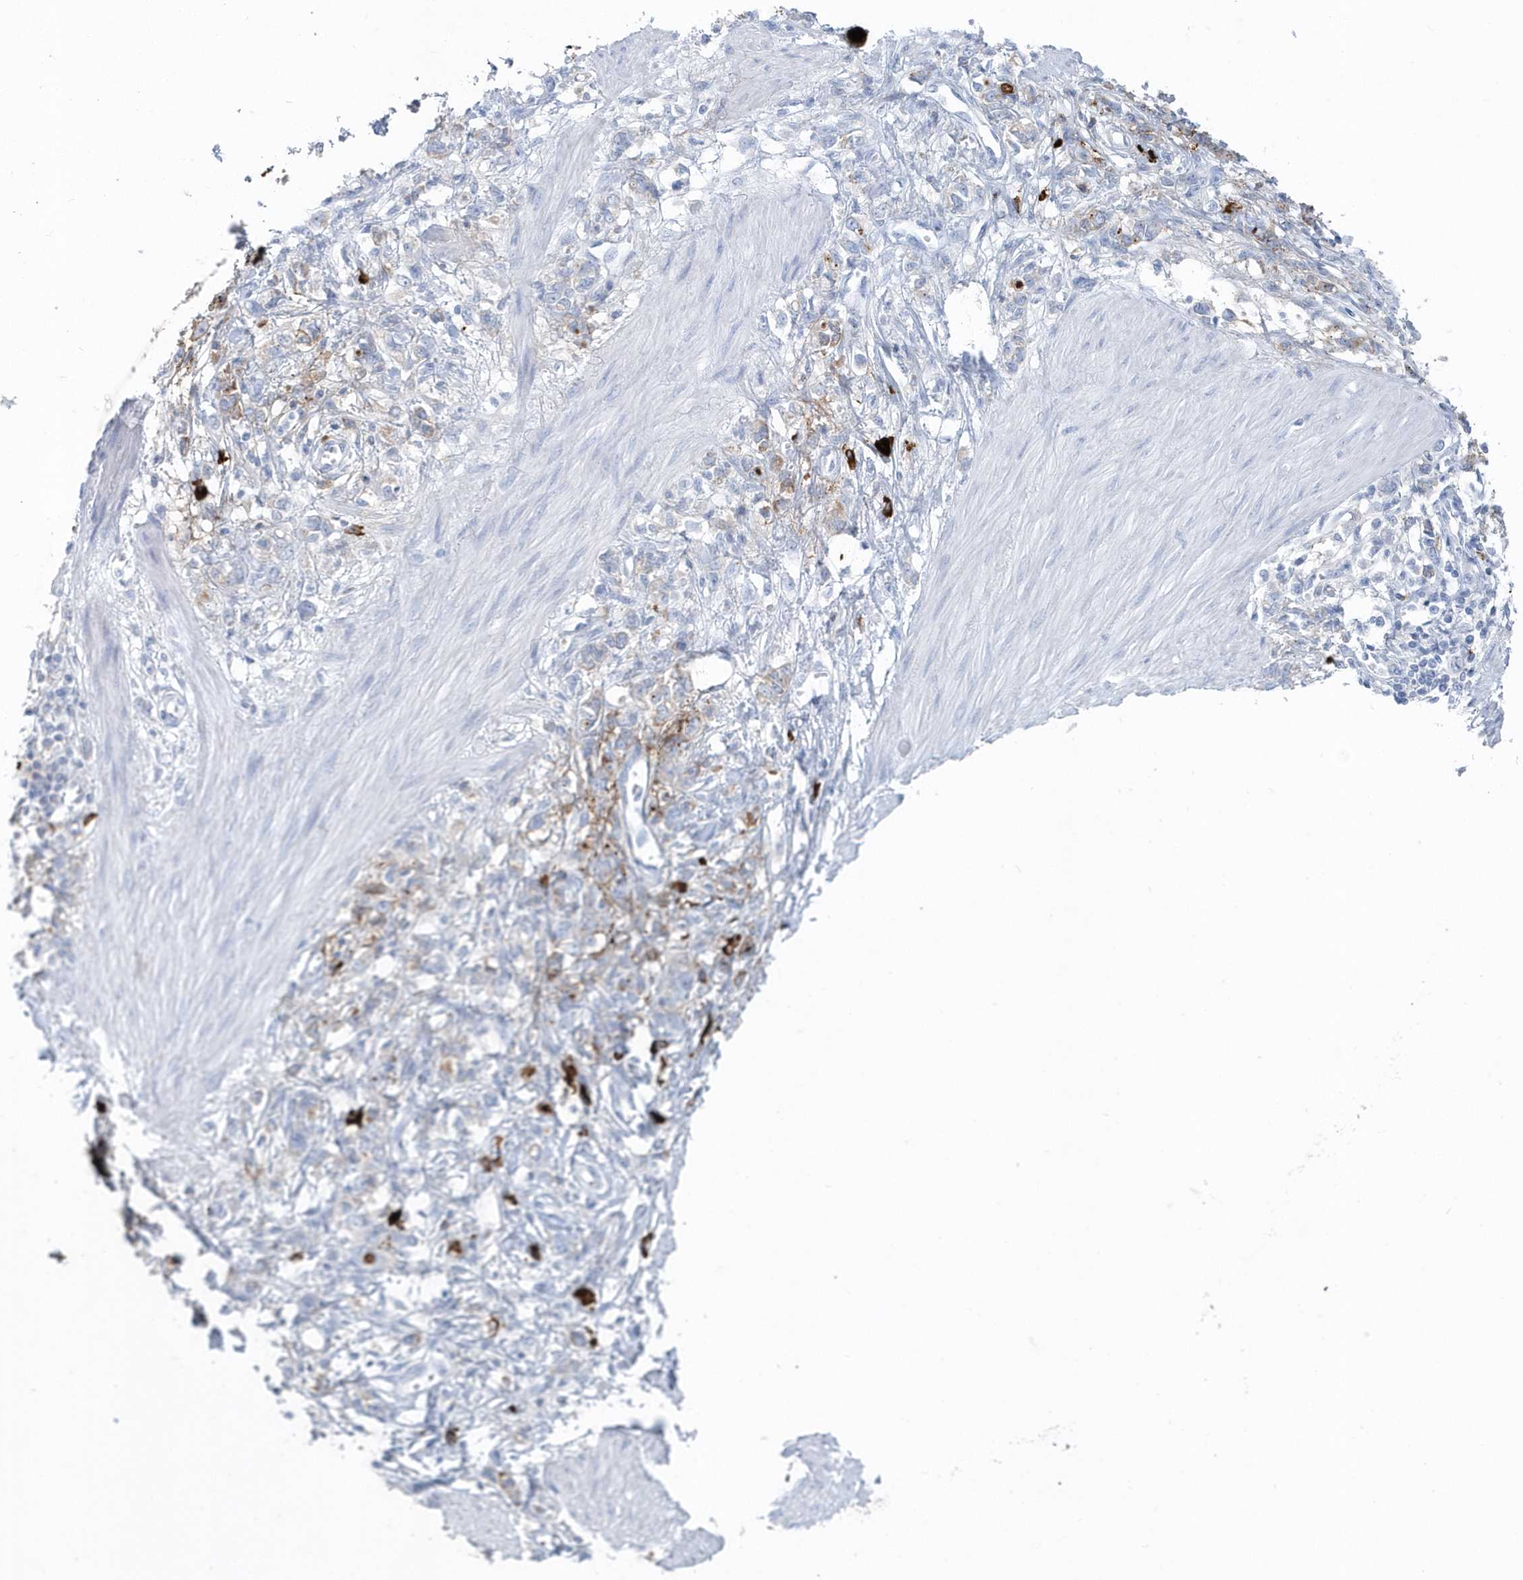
{"staining": {"intensity": "weak", "quantity": "<25%", "location": "cytoplasmic/membranous"}, "tissue": "stomach cancer", "cell_type": "Tumor cells", "image_type": "cancer", "snomed": [{"axis": "morphology", "description": "Adenocarcinoma, NOS"}, {"axis": "topography", "description": "Stomach"}], "caption": "IHC histopathology image of stomach adenocarcinoma stained for a protein (brown), which exhibits no positivity in tumor cells.", "gene": "JCHAIN", "patient": {"sex": "female", "age": 76}}